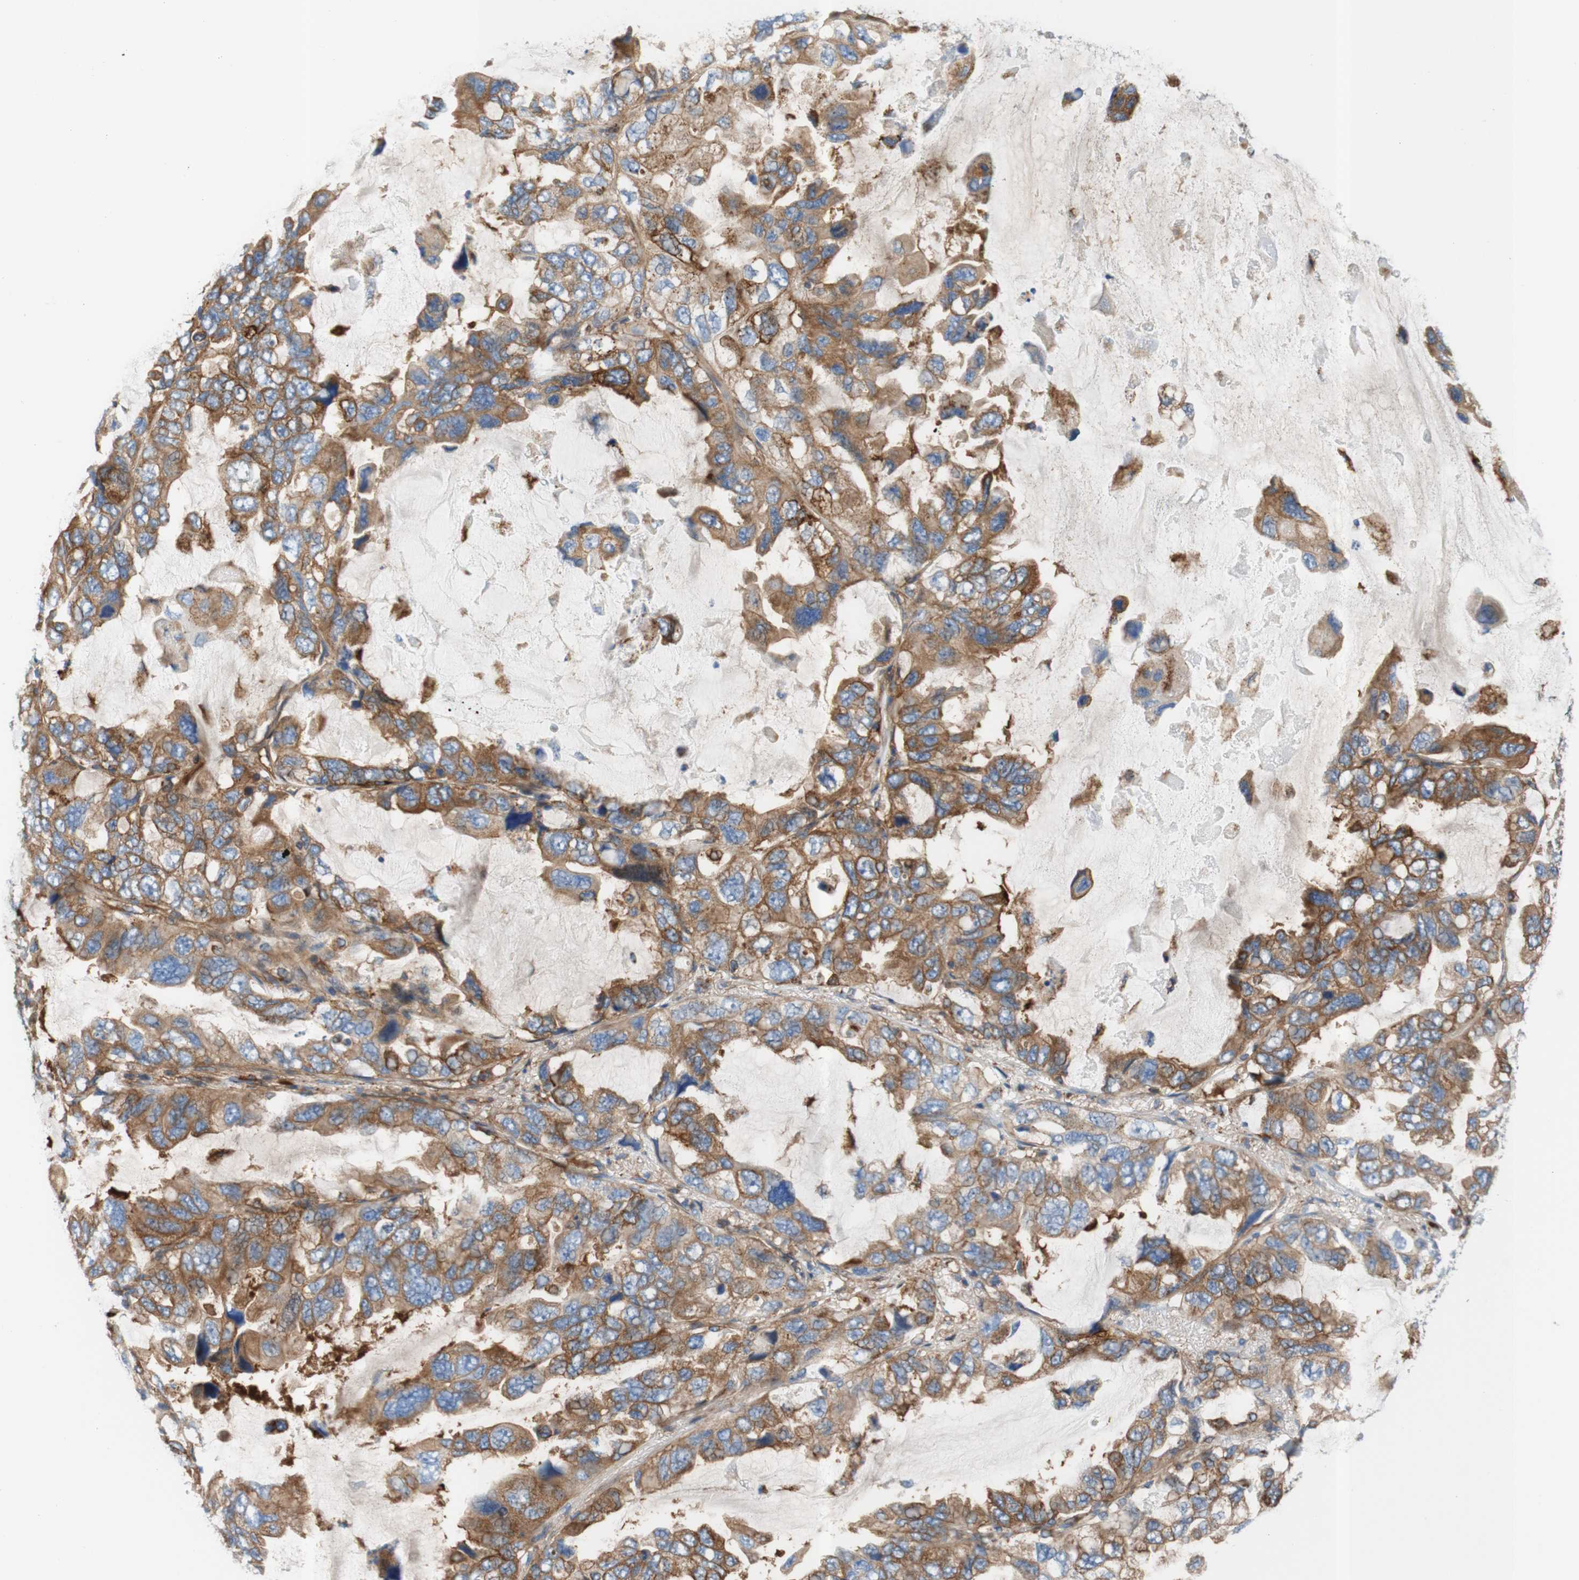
{"staining": {"intensity": "moderate", "quantity": "25%-75%", "location": "cytoplasmic/membranous"}, "tissue": "lung cancer", "cell_type": "Tumor cells", "image_type": "cancer", "snomed": [{"axis": "morphology", "description": "Squamous cell carcinoma, NOS"}, {"axis": "topography", "description": "Lung"}], "caption": "Lung squamous cell carcinoma stained with a brown dye shows moderate cytoplasmic/membranous positive expression in approximately 25%-75% of tumor cells.", "gene": "STOM", "patient": {"sex": "female", "age": 73}}